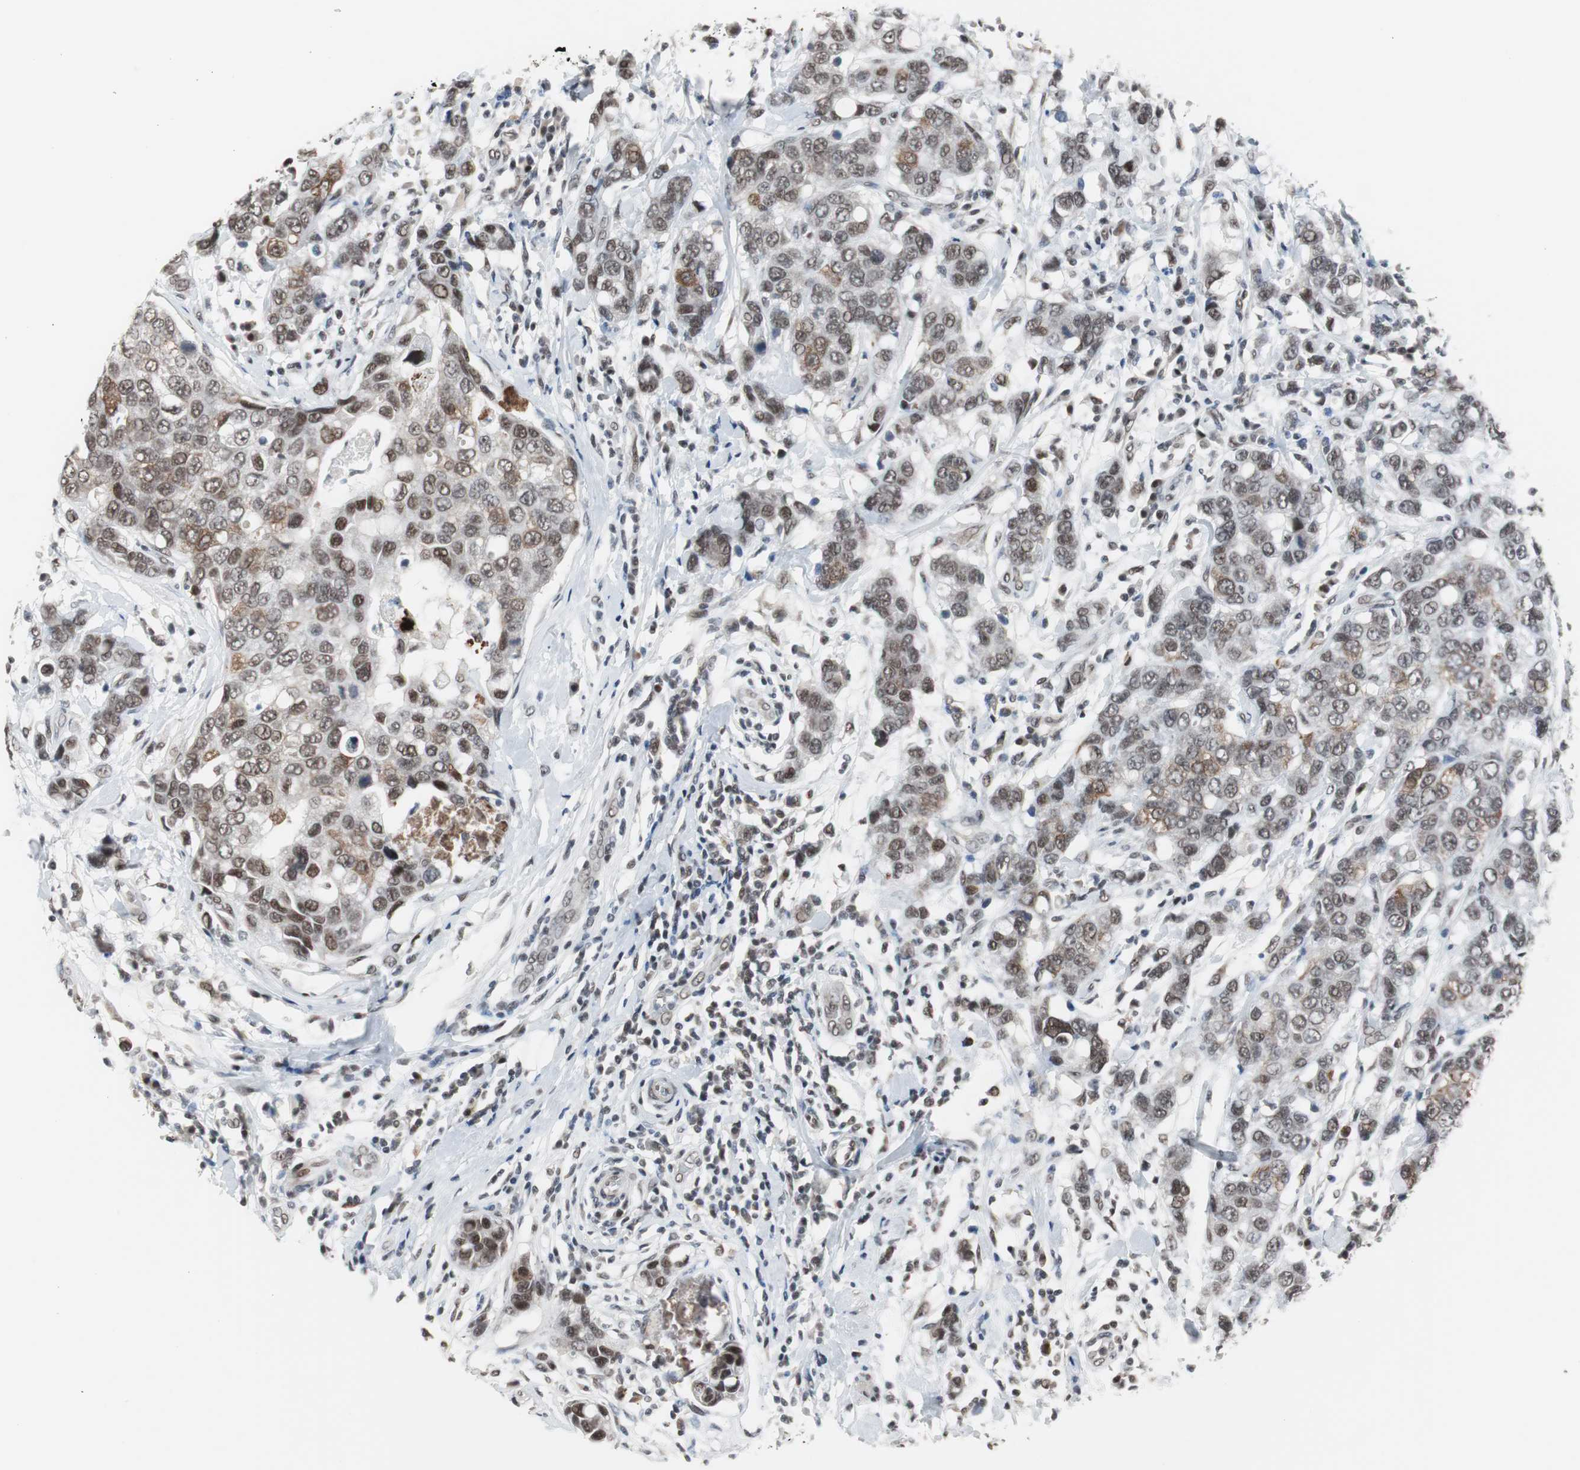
{"staining": {"intensity": "moderate", "quantity": ">75%", "location": "cytoplasmic/membranous,nuclear"}, "tissue": "breast cancer", "cell_type": "Tumor cells", "image_type": "cancer", "snomed": [{"axis": "morphology", "description": "Duct carcinoma"}, {"axis": "topography", "description": "Breast"}], "caption": "Immunohistochemistry (IHC) histopathology image of neoplastic tissue: human breast cancer (invasive ductal carcinoma) stained using immunohistochemistry shows medium levels of moderate protein expression localized specifically in the cytoplasmic/membranous and nuclear of tumor cells, appearing as a cytoplasmic/membranous and nuclear brown color.", "gene": "TAF7", "patient": {"sex": "female", "age": 27}}